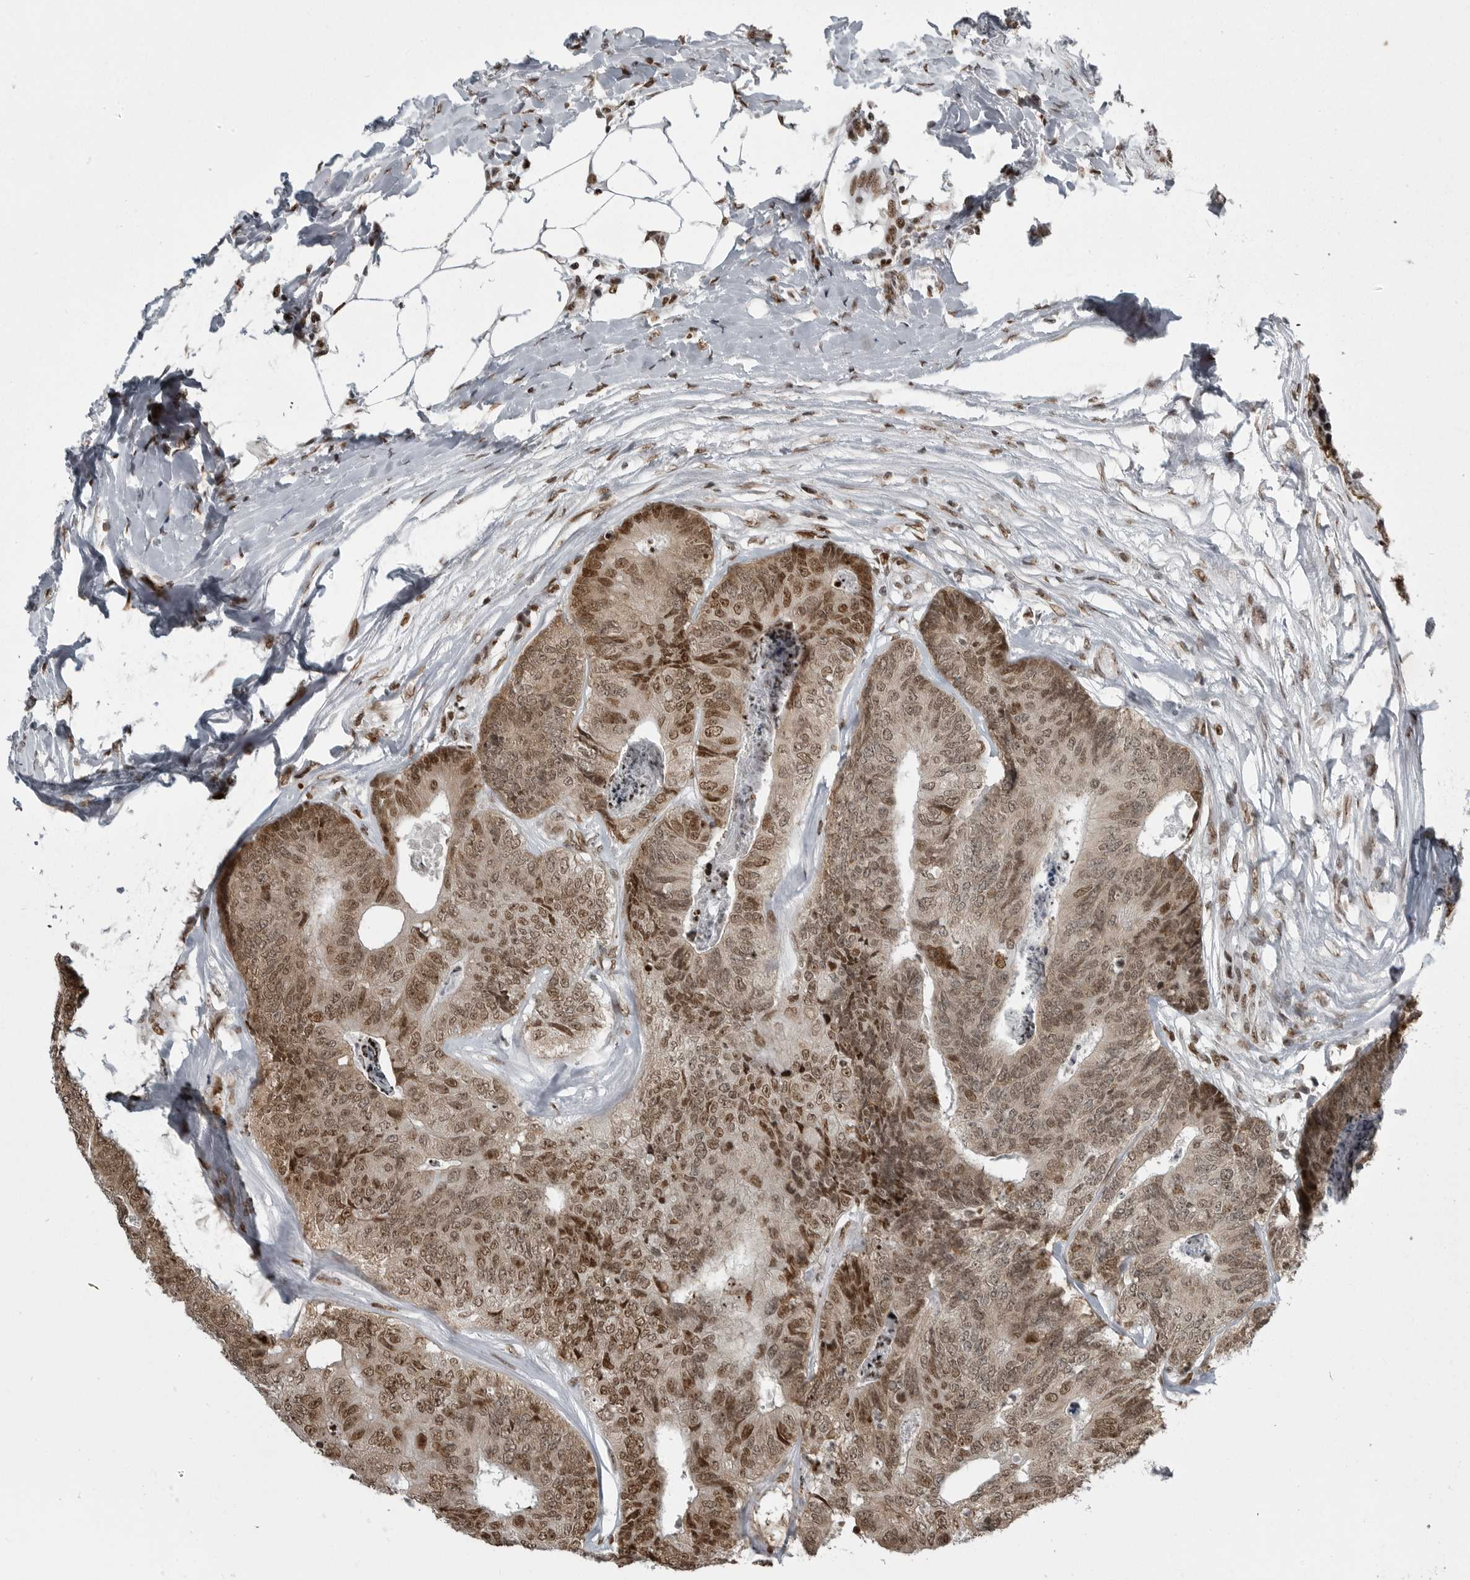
{"staining": {"intensity": "moderate", "quantity": ">75%", "location": "cytoplasmic/membranous,nuclear"}, "tissue": "colorectal cancer", "cell_type": "Tumor cells", "image_type": "cancer", "snomed": [{"axis": "morphology", "description": "Adenocarcinoma, NOS"}, {"axis": "topography", "description": "Colon"}], "caption": "Immunohistochemical staining of colorectal cancer displays medium levels of moderate cytoplasmic/membranous and nuclear expression in about >75% of tumor cells.", "gene": "YAF2", "patient": {"sex": "female", "age": 67}}